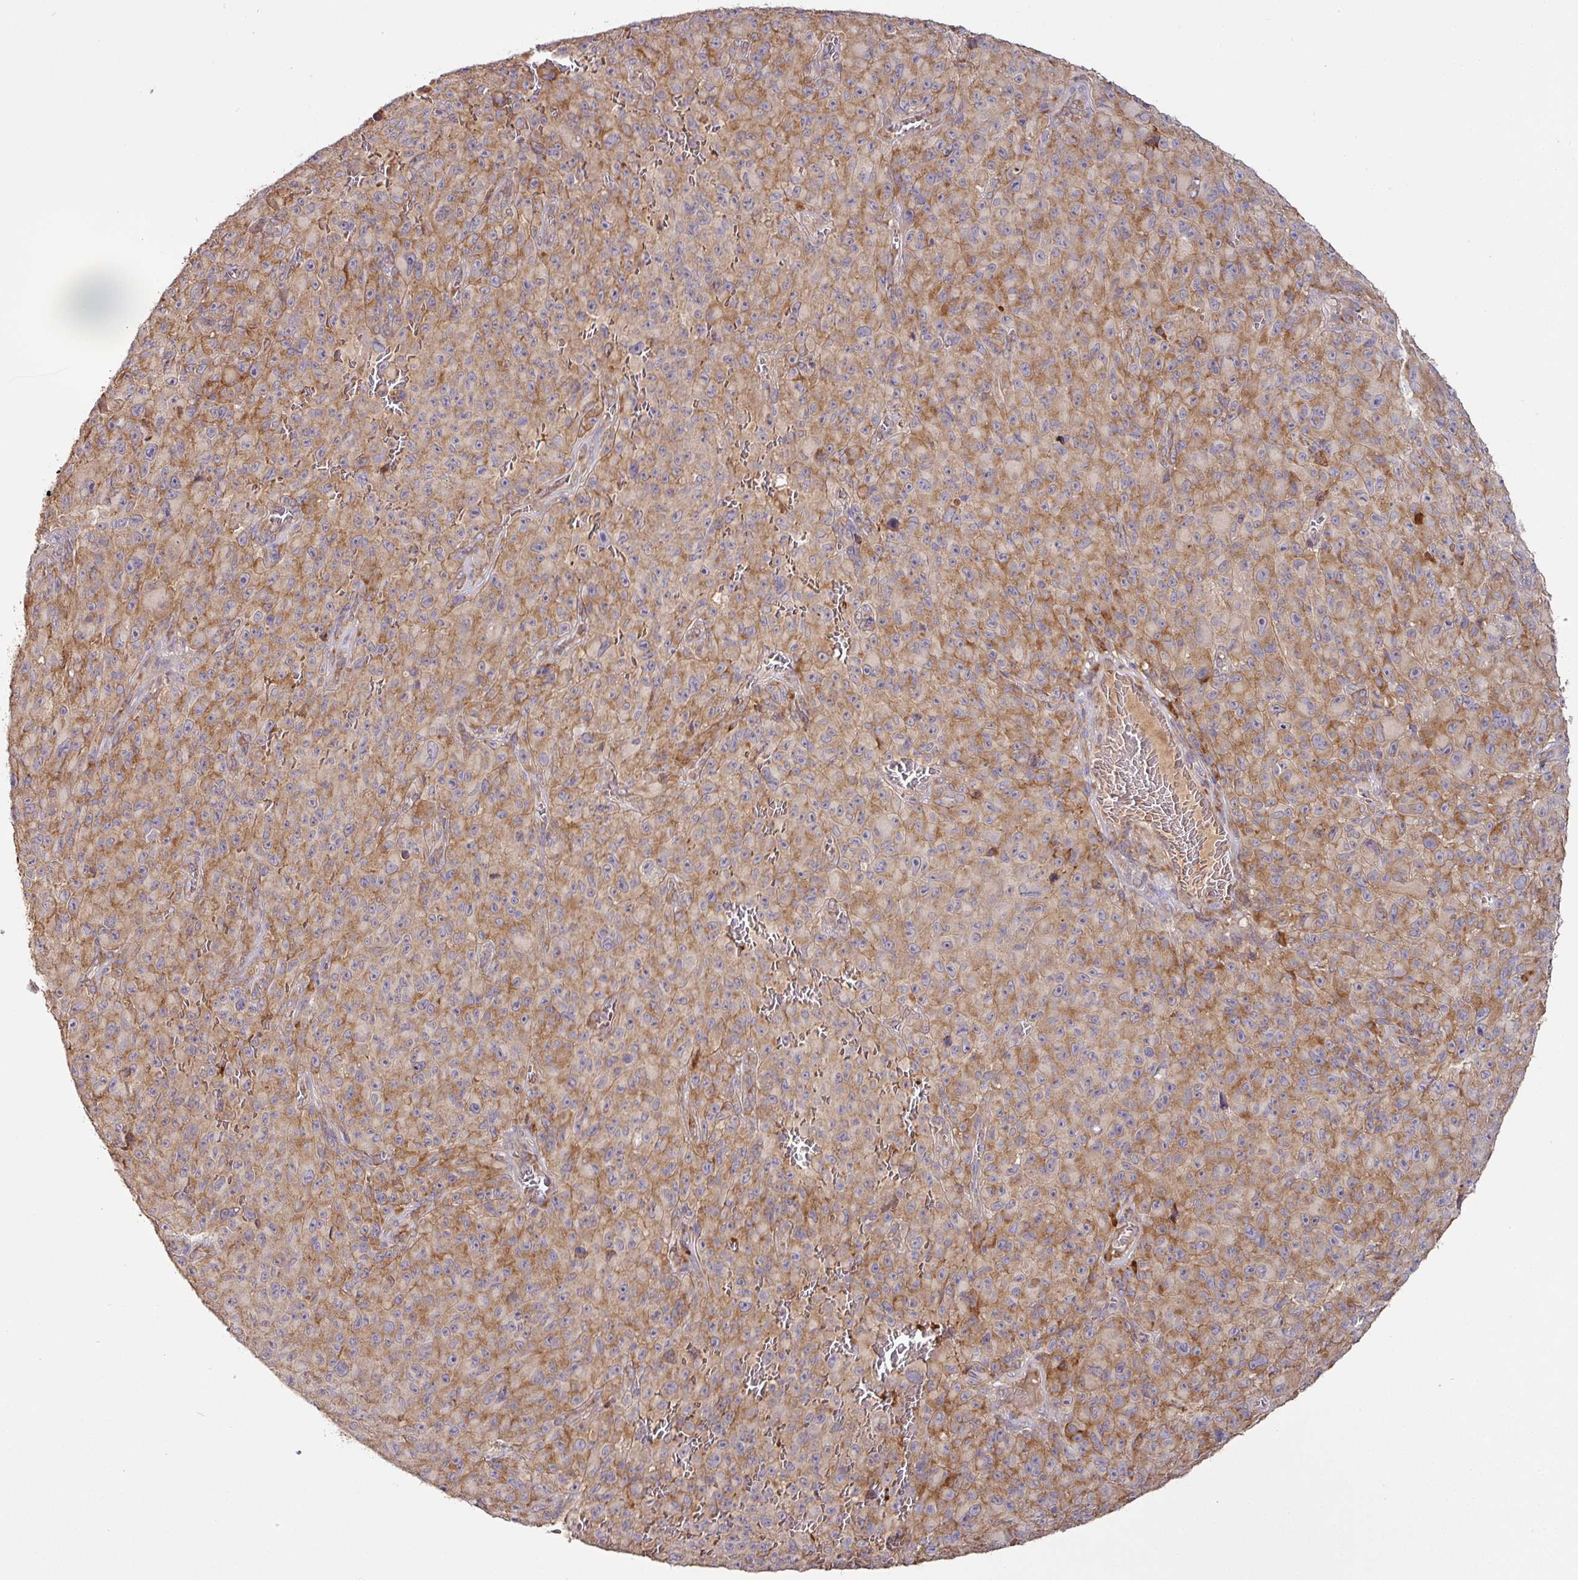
{"staining": {"intensity": "moderate", "quantity": "25%-75%", "location": "cytoplasmic/membranous"}, "tissue": "melanoma", "cell_type": "Tumor cells", "image_type": "cancer", "snomed": [{"axis": "morphology", "description": "Malignant melanoma, NOS"}, {"axis": "topography", "description": "Skin"}], "caption": "IHC (DAB) staining of human malignant melanoma demonstrates moderate cytoplasmic/membranous protein staining in about 25%-75% of tumor cells. The protein is stained brown, and the nuclei are stained in blue (DAB (3,3'-diaminobenzidine) IHC with brightfield microscopy, high magnification).", "gene": "GALP", "patient": {"sex": "female", "age": 82}}